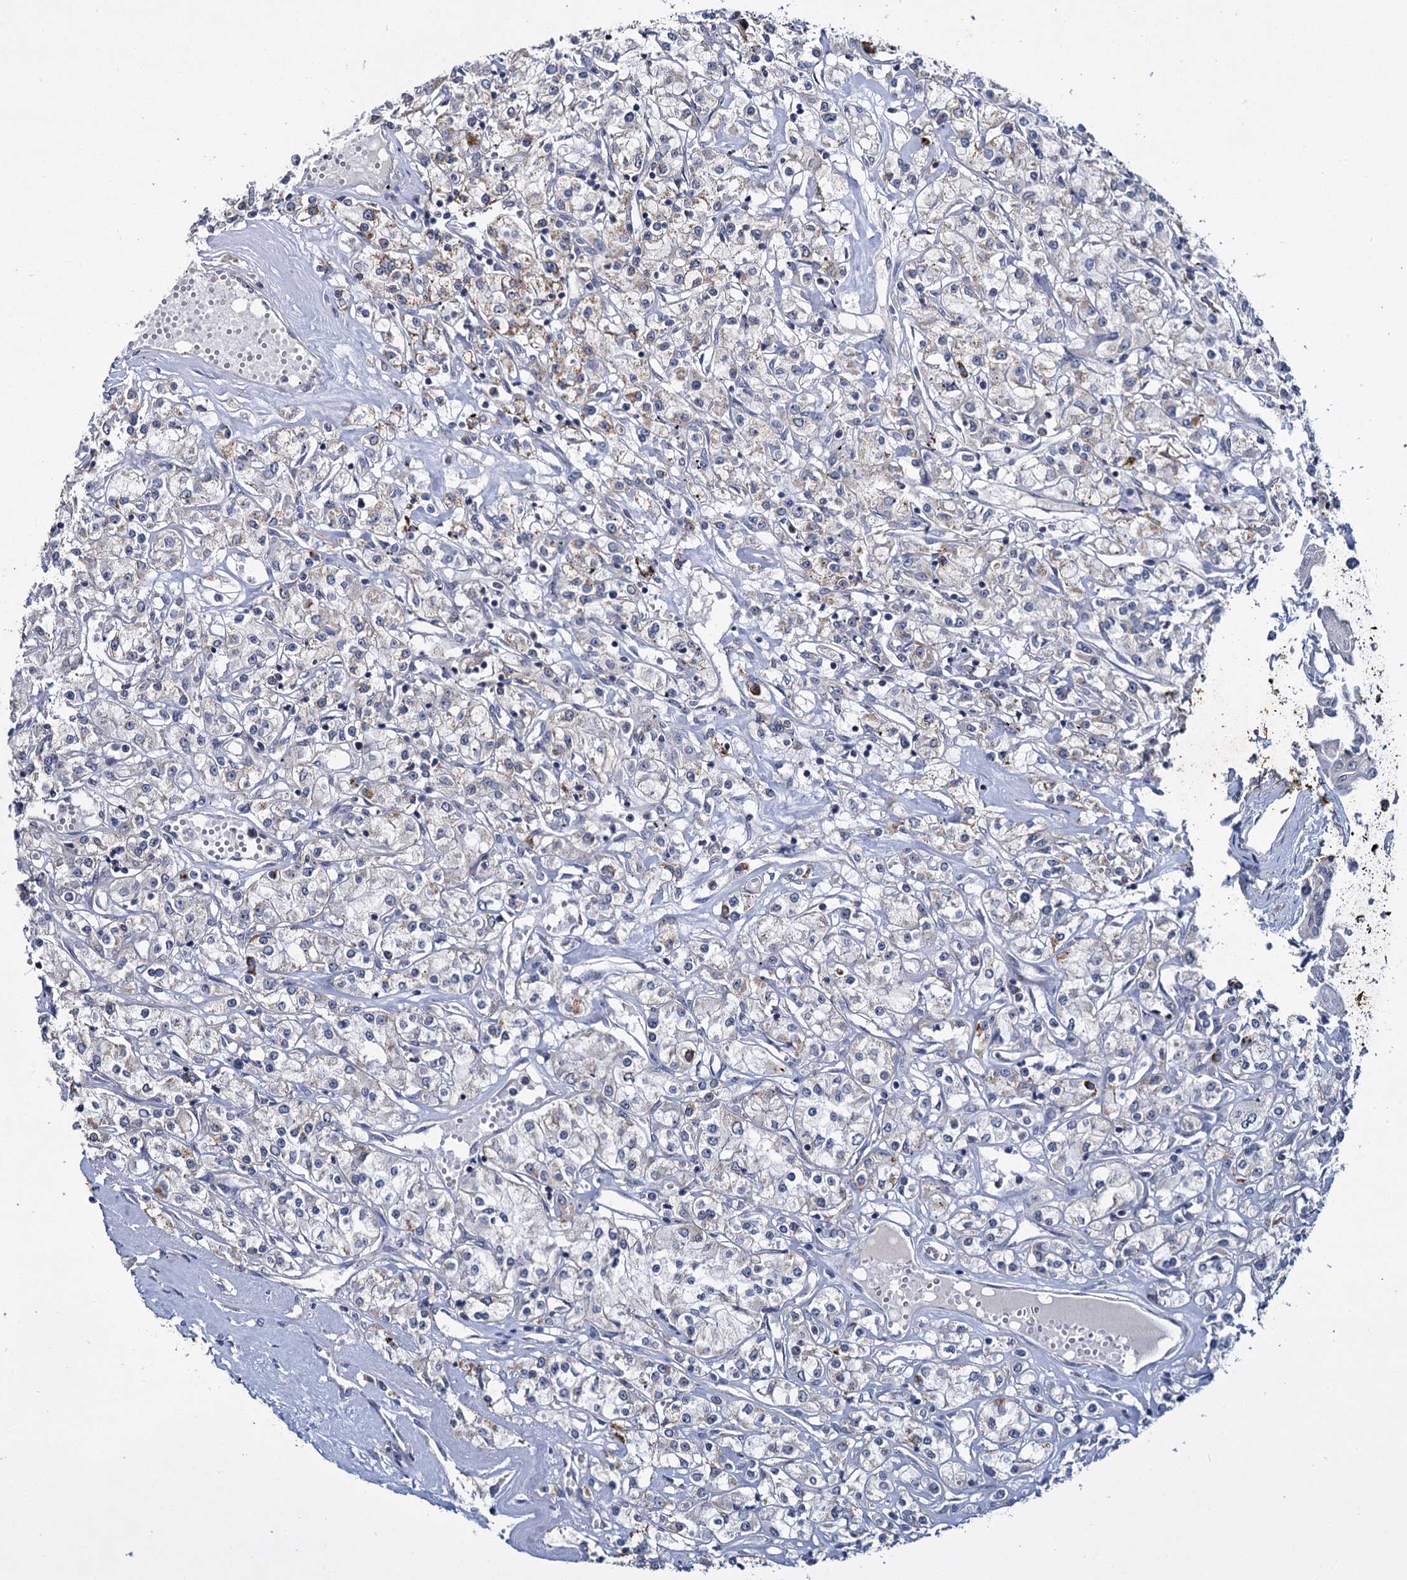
{"staining": {"intensity": "weak", "quantity": "<25%", "location": "cytoplasmic/membranous"}, "tissue": "renal cancer", "cell_type": "Tumor cells", "image_type": "cancer", "snomed": [{"axis": "morphology", "description": "Adenocarcinoma, NOS"}, {"axis": "topography", "description": "Kidney"}], "caption": "The immunohistochemistry photomicrograph has no significant positivity in tumor cells of renal cancer tissue. The staining was performed using DAB (3,3'-diaminobenzidine) to visualize the protein expression in brown, while the nuclei were stained in blue with hematoxylin (Magnification: 20x).", "gene": "RPUSD4", "patient": {"sex": "female", "age": 59}}